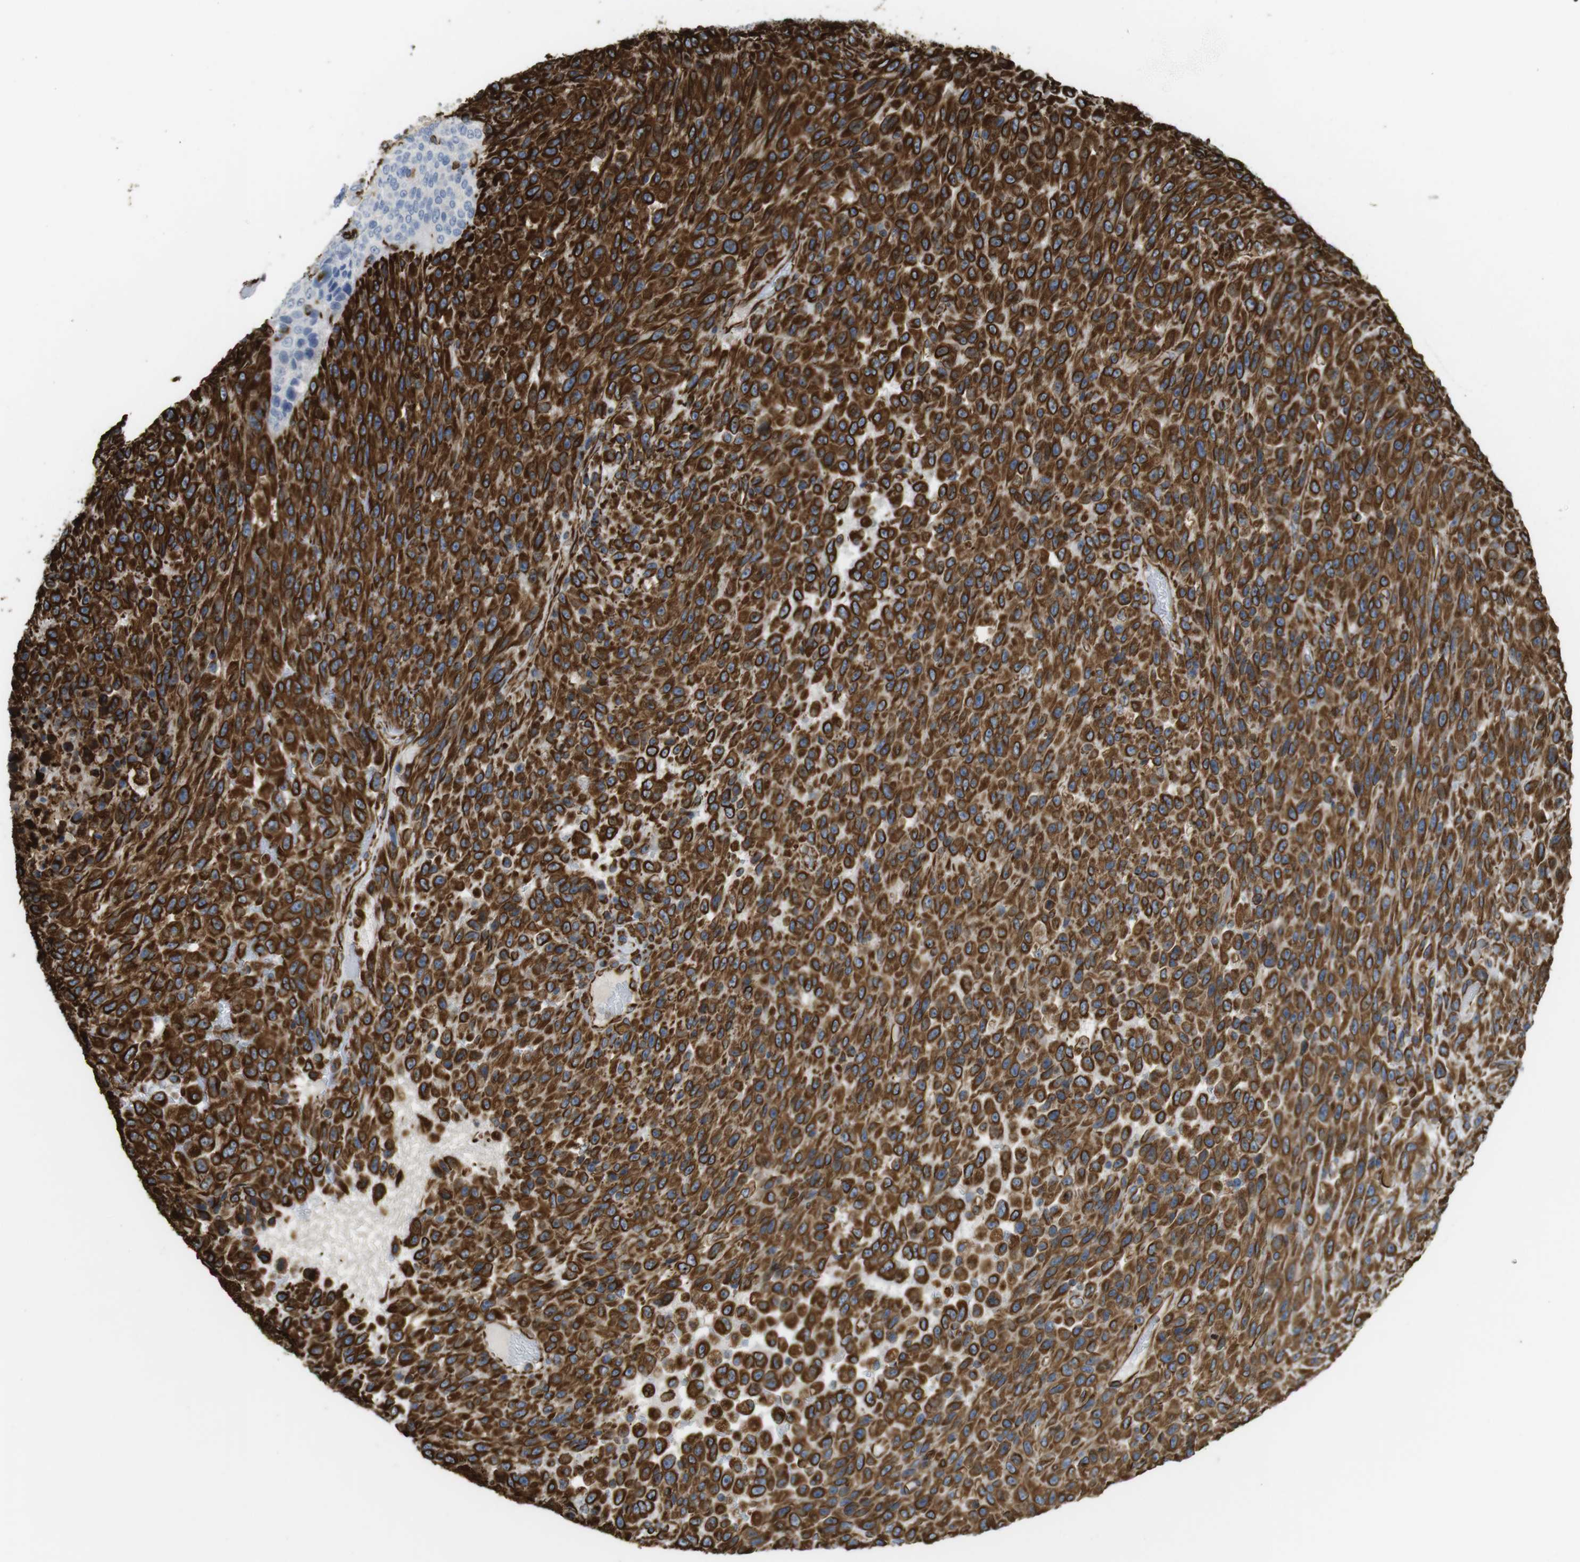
{"staining": {"intensity": "strong", "quantity": ">75%", "location": "cytoplasmic/membranous"}, "tissue": "urothelial cancer", "cell_type": "Tumor cells", "image_type": "cancer", "snomed": [{"axis": "morphology", "description": "Urothelial carcinoma, High grade"}, {"axis": "topography", "description": "Urinary bladder"}], "caption": "Human urothelial cancer stained for a protein (brown) shows strong cytoplasmic/membranous positive expression in approximately >75% of tumor cells.", "gene": "RALGPS1", "patient": {"sex": "male", "age": 66}}